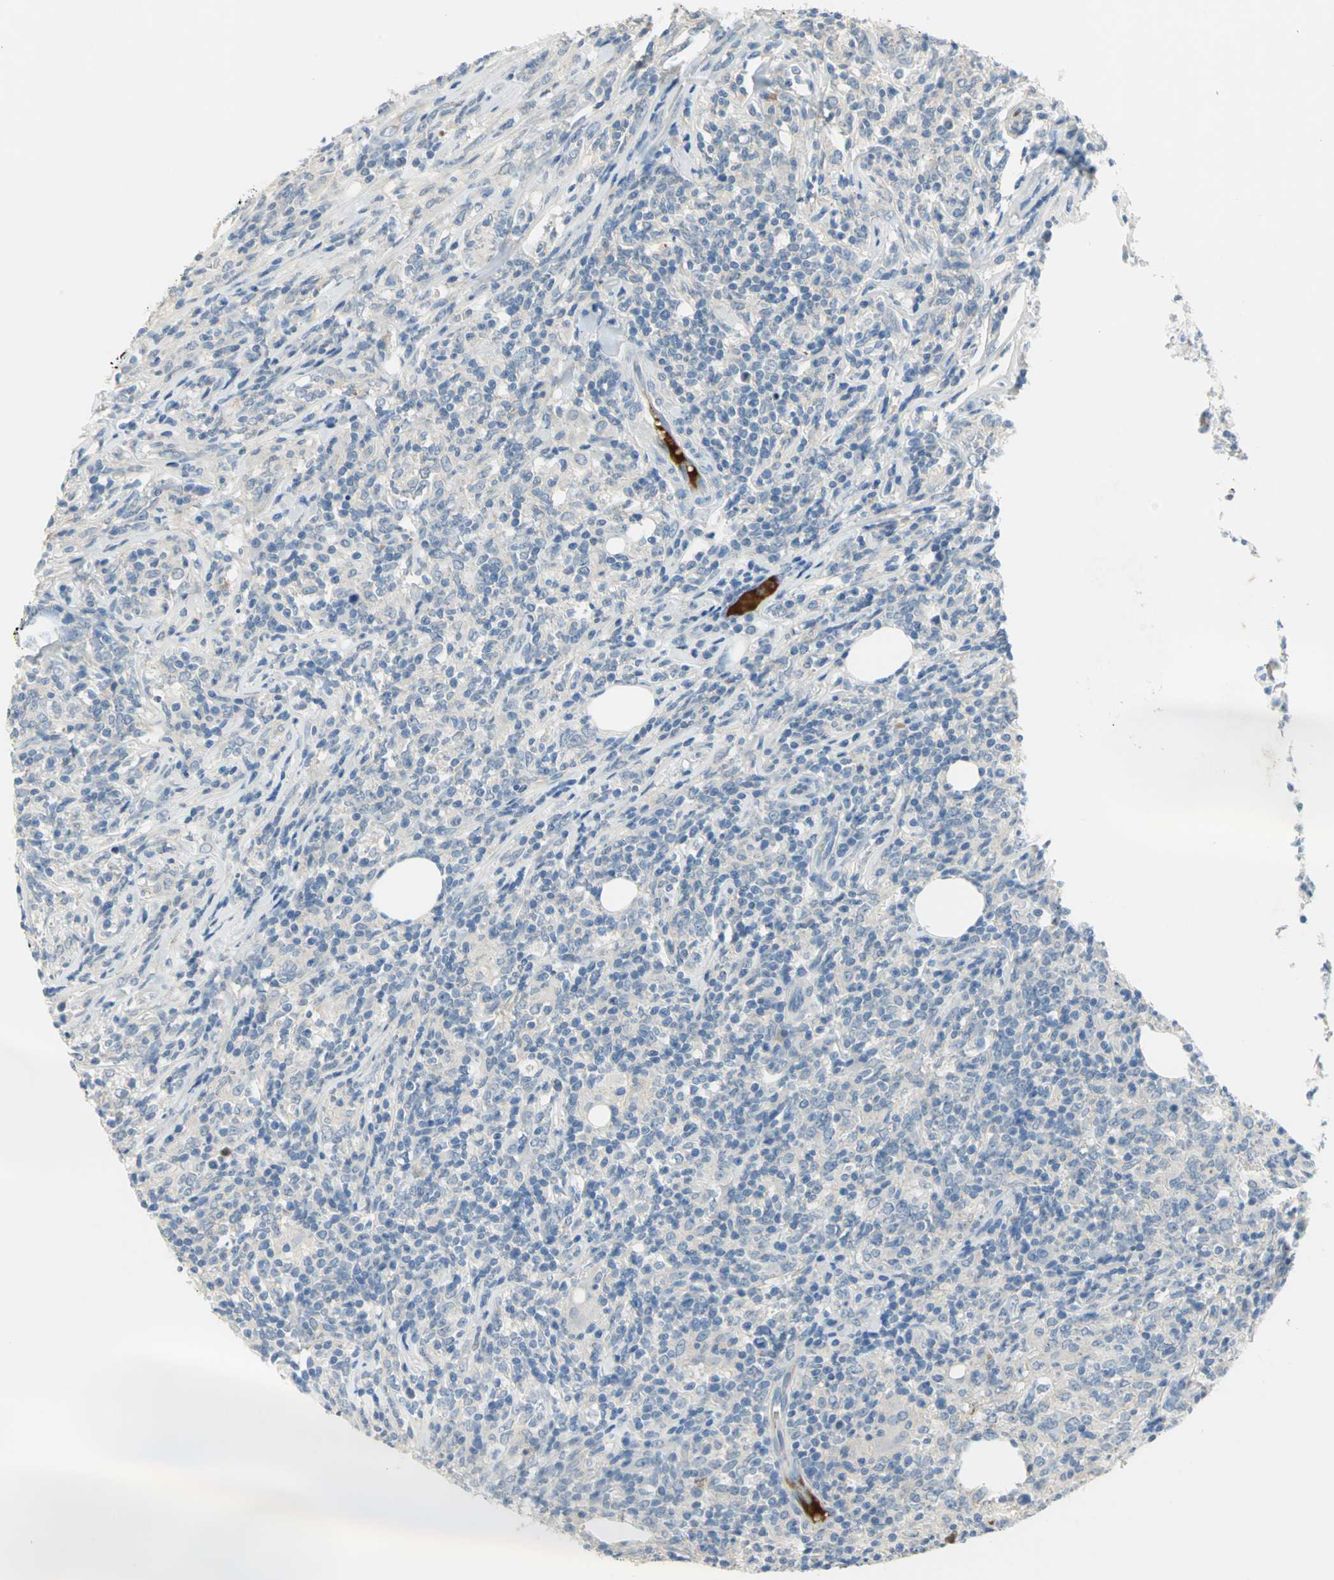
{"staining": {"intensity": "negative", "quantity": "none", "location": "none"}, "tissue": "lymphoma", "cell_type": "Tumor cells", "image_type": "cancer", "snomed": [{"axis": "morphology", "description": "Malignant lymphoma, non-Hodgkin's type, High grade"}, {"axis": "topography", "description": "Lymph node"}], "caption": "Immunohistochemistry image of neoplastic tissue: human high-grade malignant lymphoma, non-Hodgkin's type stained with DAB reveals no significant protein expression in tumor cells.", "gene": "ZIC1", "patient": {"sex": "female", "age": 84}}